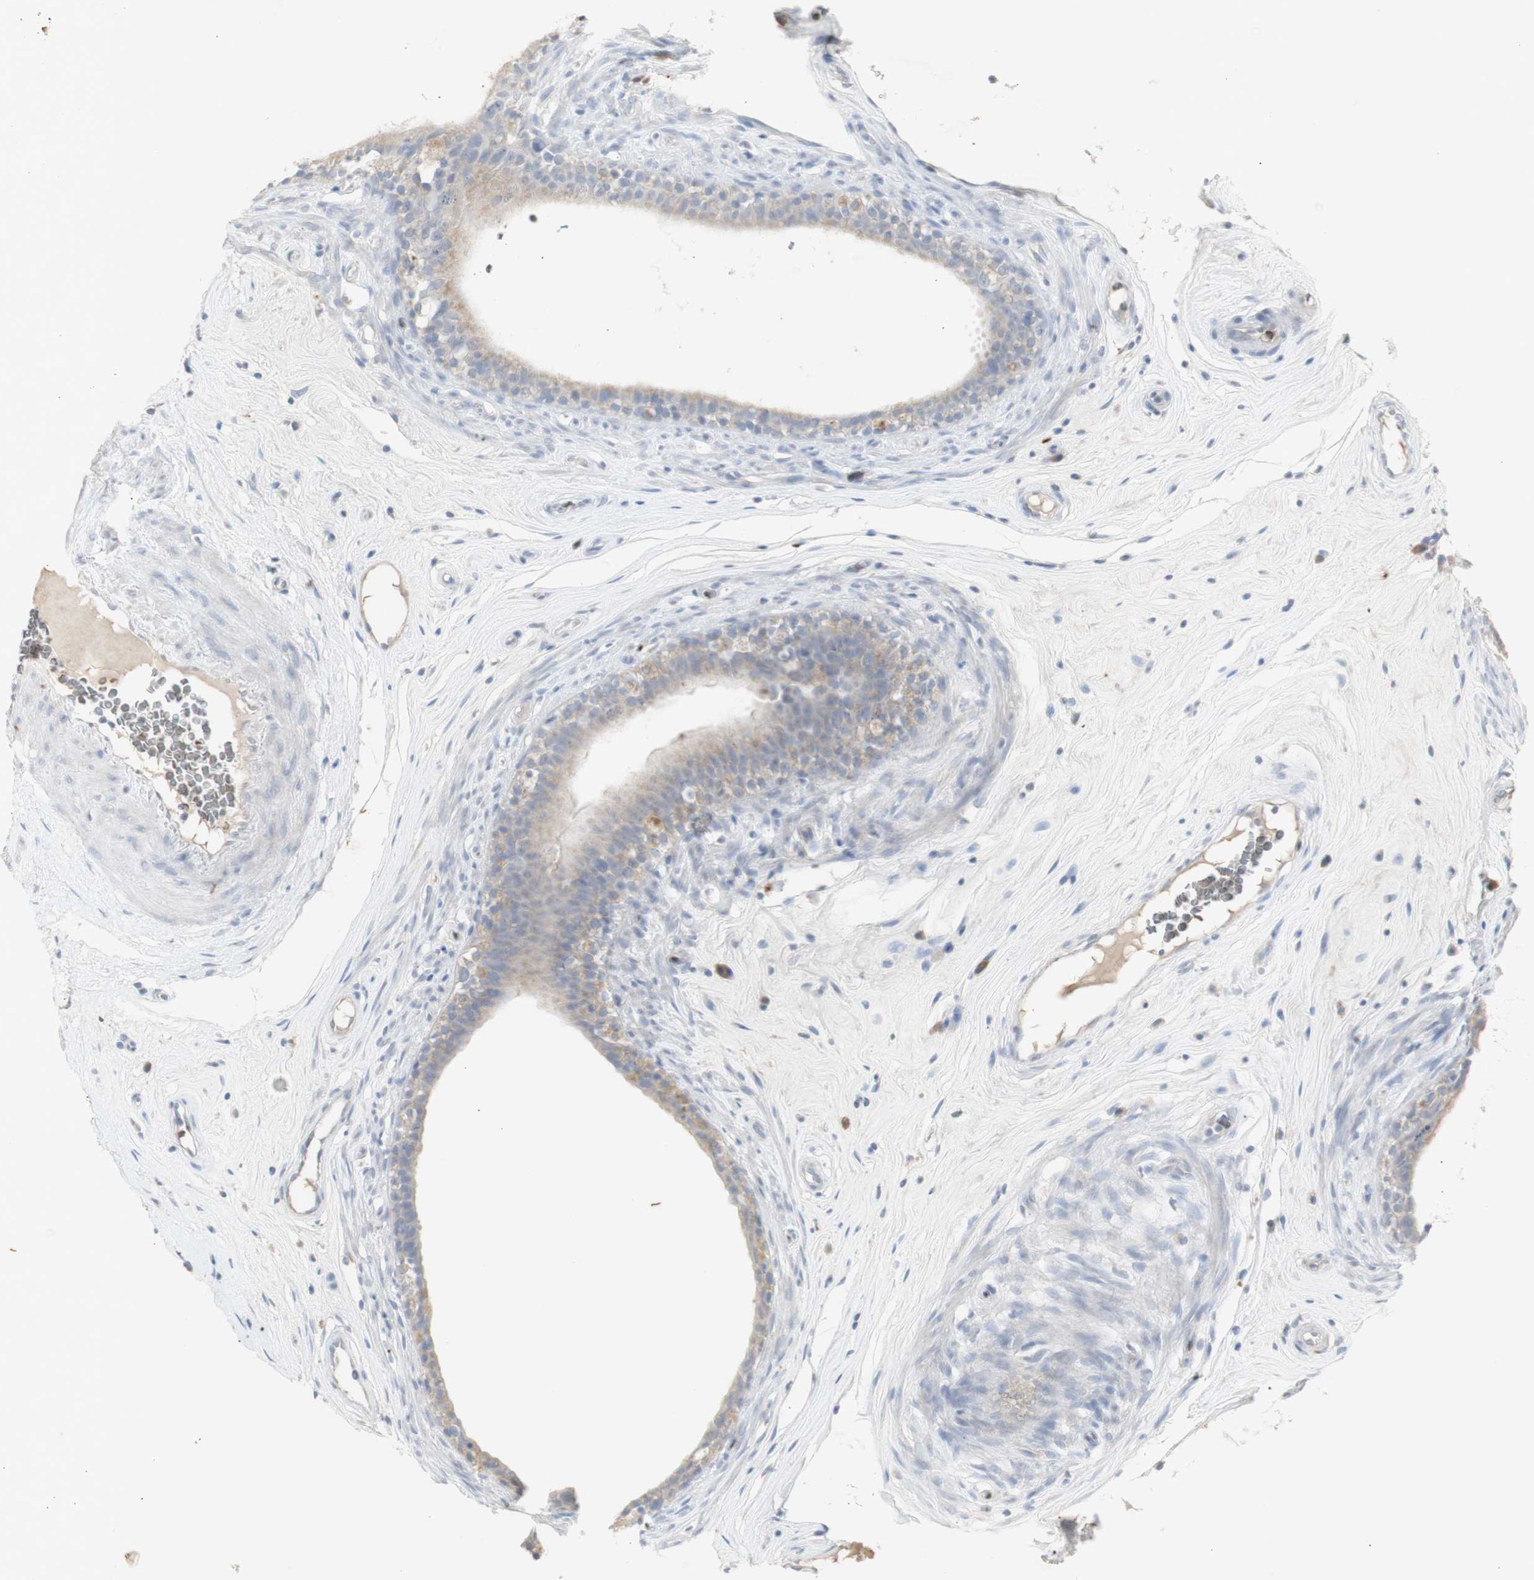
{"staining": {"intensity": "weak", "quantity": ">75%", "location": "cytoplasmic/membranous"}, "tissue": "epididymis", "cell_type": "Glandular cells", "image_type": "normal", "snomed": [{"axis": "morphology", "description": "Normal tissue, NOS"}, {"axis": "morphology", "description": "Inflammation, NOS"}, {"axis": "topography", "description": "Epididymis"}], "caption": "Immunohistochemical staining of unremarkable epididymis demonstrates weak cytoplasmic/membranous protein staining in about >75% of glandular cells.", "gene": "INS", "patient": {"sex": "male", "age": 84}}